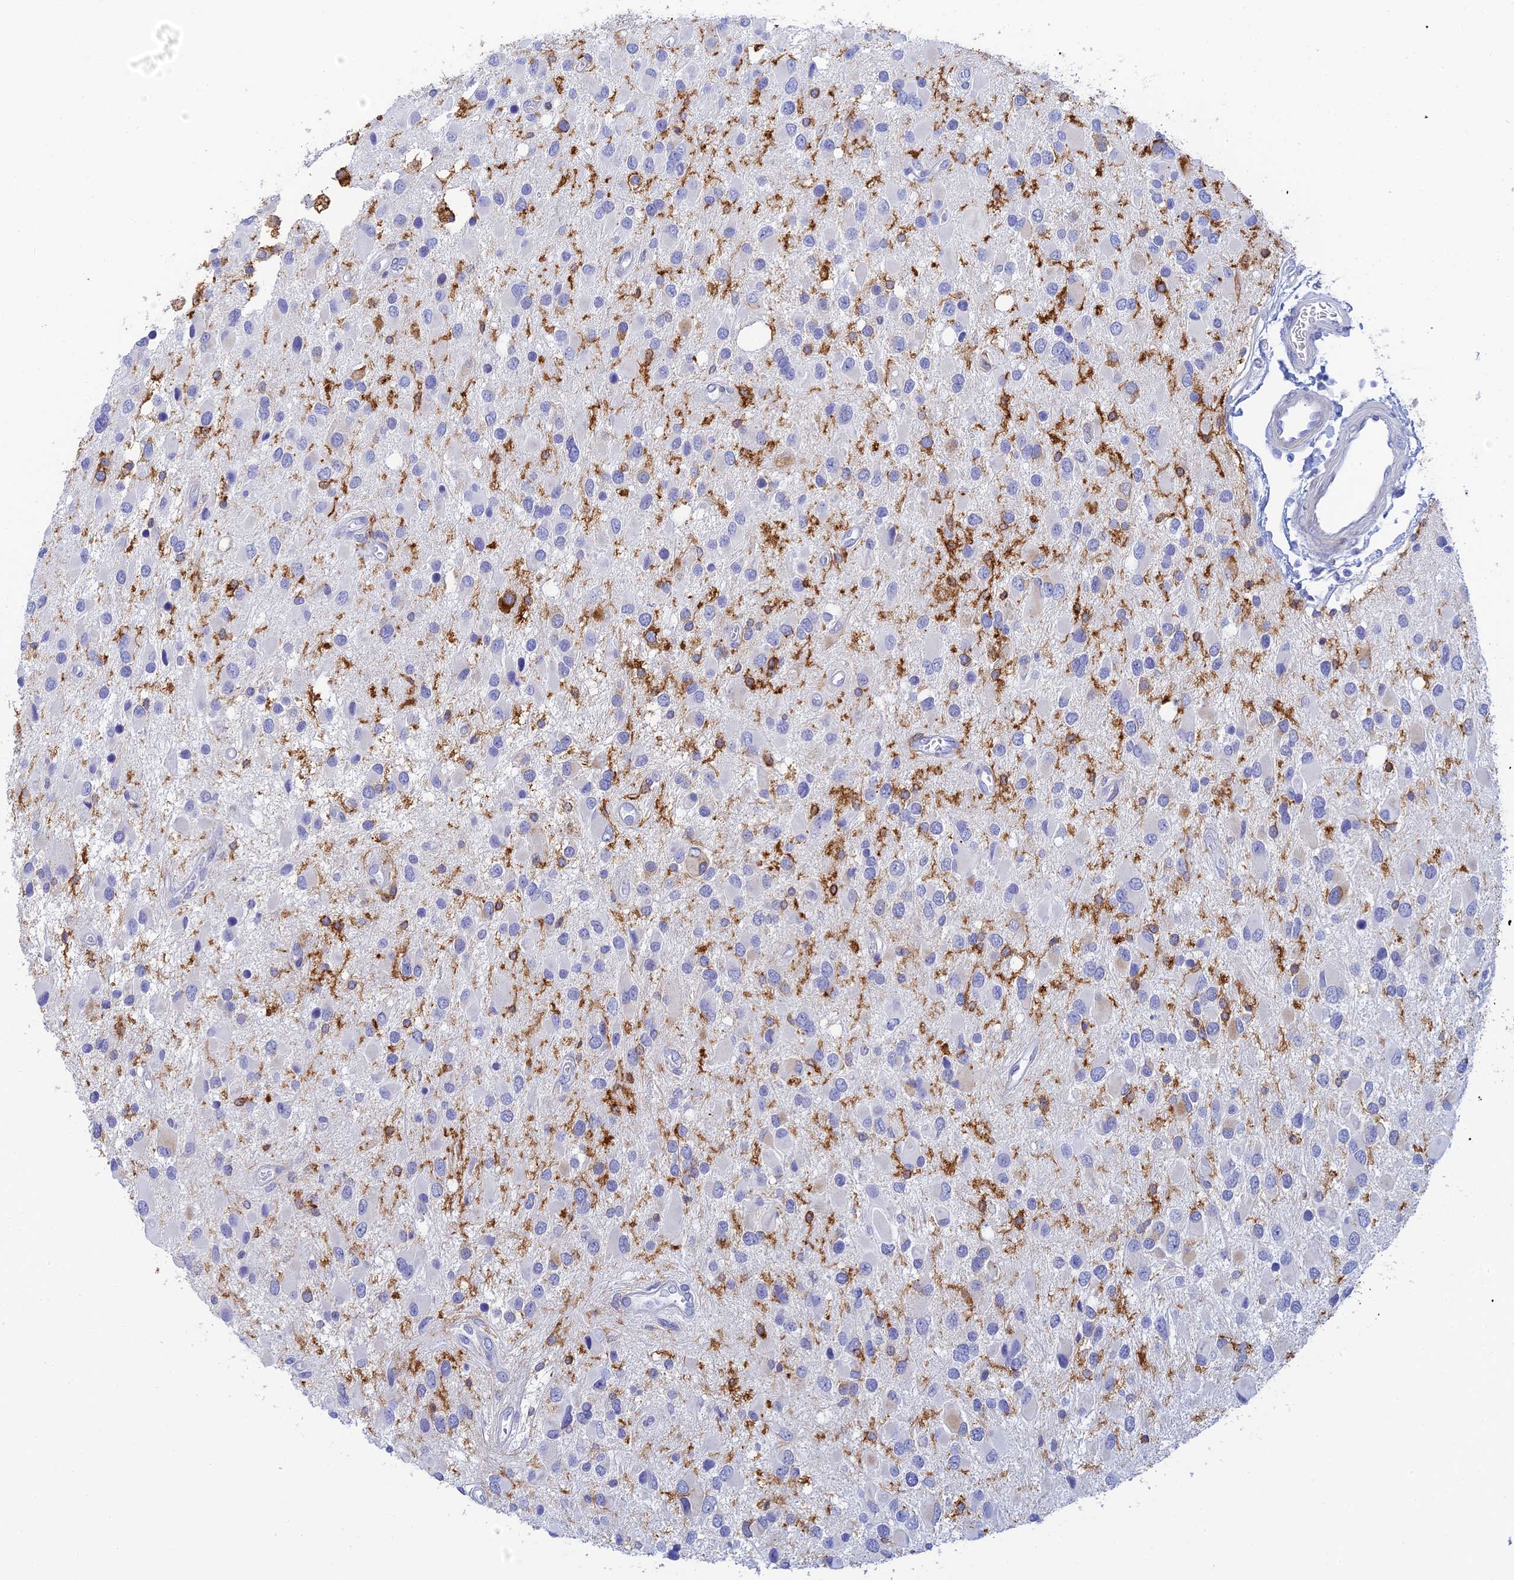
{"staining": {"intensity": "negative", "quantity": "none", "location": "none"}, "tissue": "glioma", "cell_type": "Tumor cells", "image_type": "cancer", "snomed": [{"axis": "morphology", "description": "Glioma, malignant, High grade"}, {"axis": "topography", "description": "Brain"}], "caption": "Malignant high-grade glioma stained for a protein using immunohistochemistry exhibits no expression tumor cells.", "gene": "CEP152", "patient": {"sex": "male", "age": 53}}